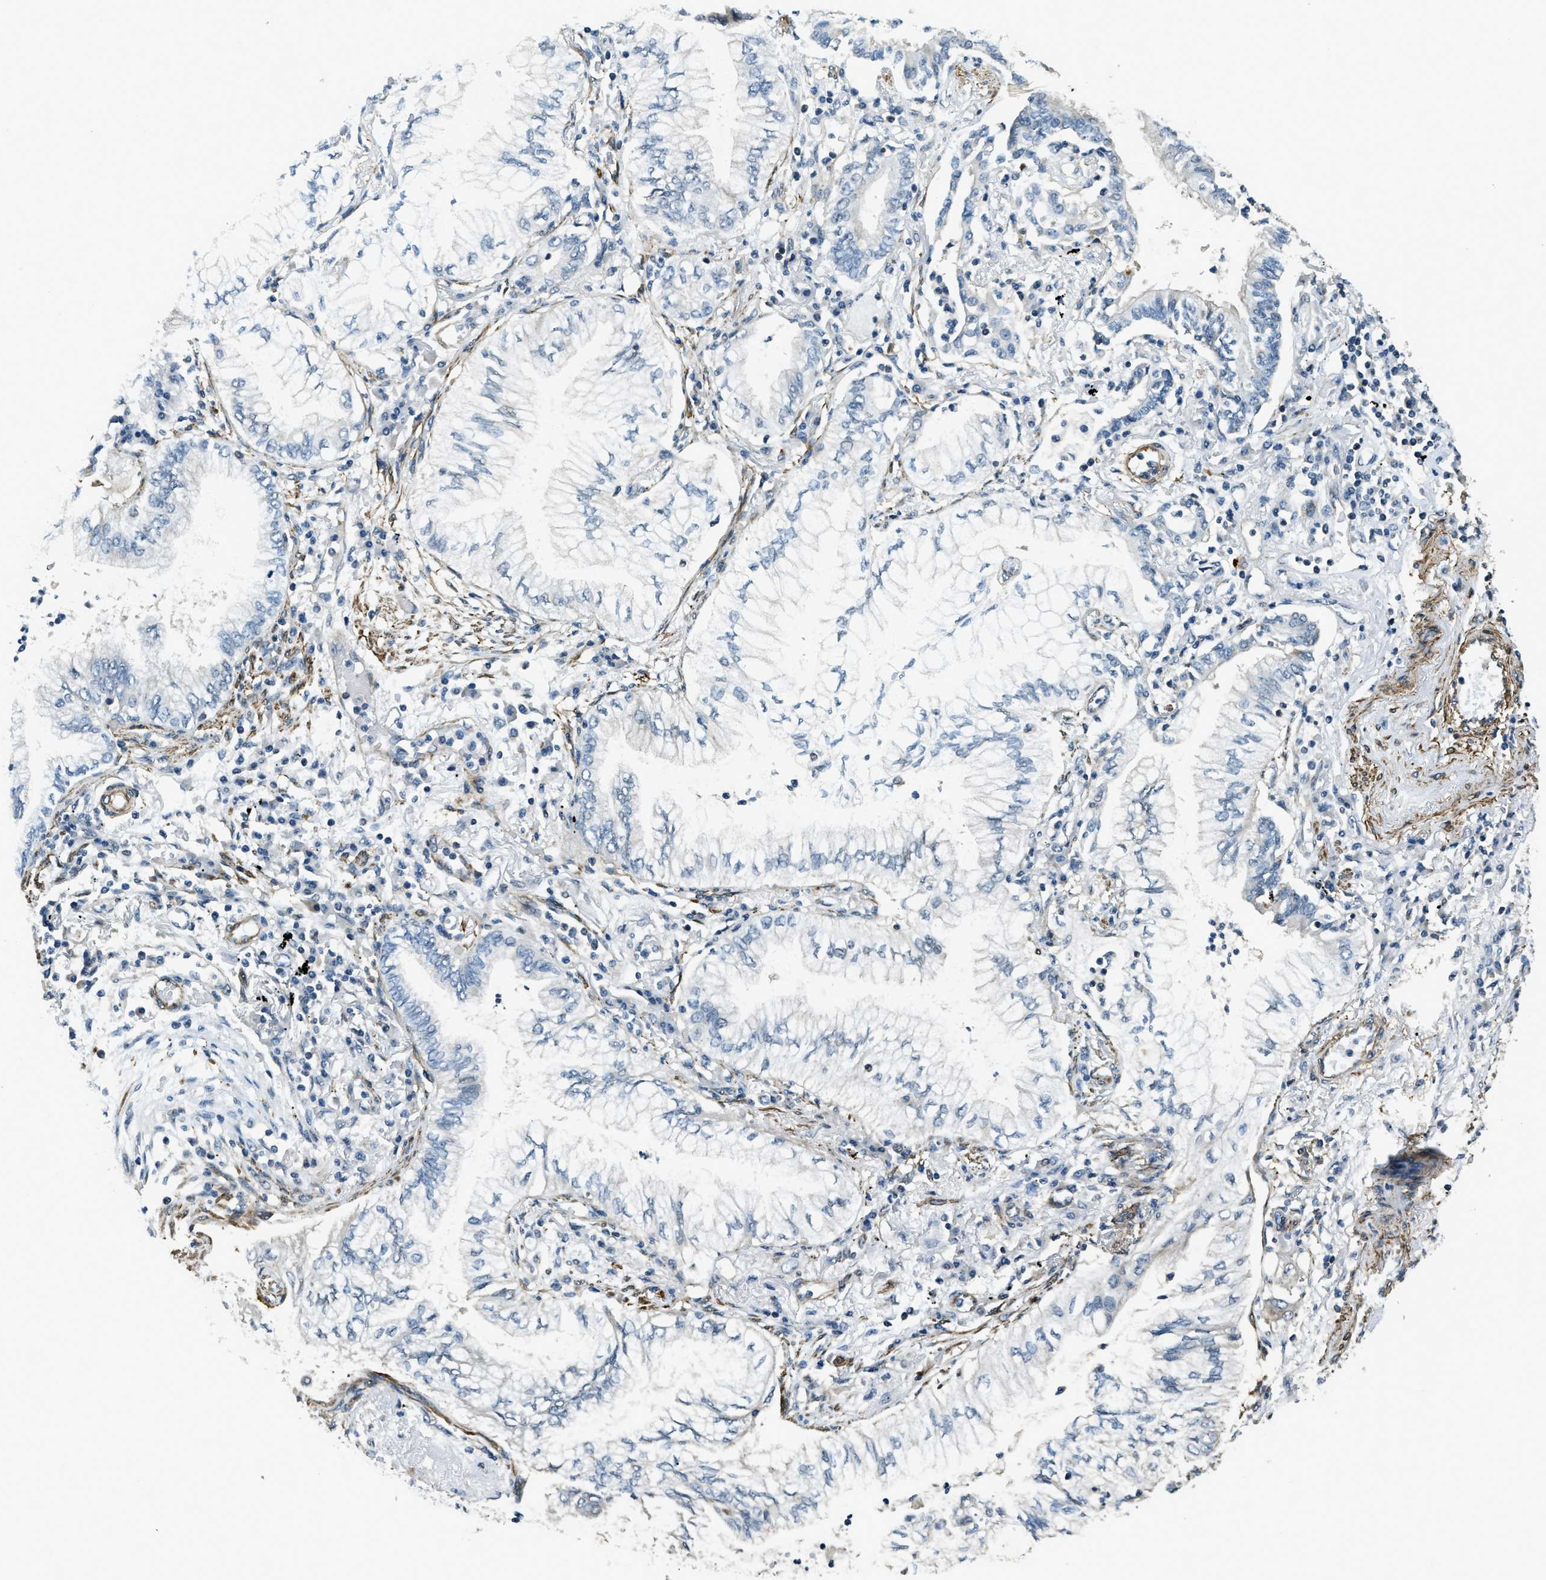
{"staining": {"intensity": "negative", "quantity": "none", "location": "none"}, "tissue": "lung cancer", "cell_type": "Tumor cells", "image_type": "cancer", "snomed": [{"axis": "morphology", "description": "Normal tissue, NOS"}, {"axis": "morphology", "description": "Adenocarcinoma, NOS"}, {"axis": "topography", "description": "Bronchus"}, {"axis": "topography", "description": "Lung"}], "caption": "Lung cancer (adenocarcinoma) was stained to show a protein in brown. There is no significant staining in tumor cells.", "gene": "NUDCD3", "patient": {"sex": "female", "age": 70}}